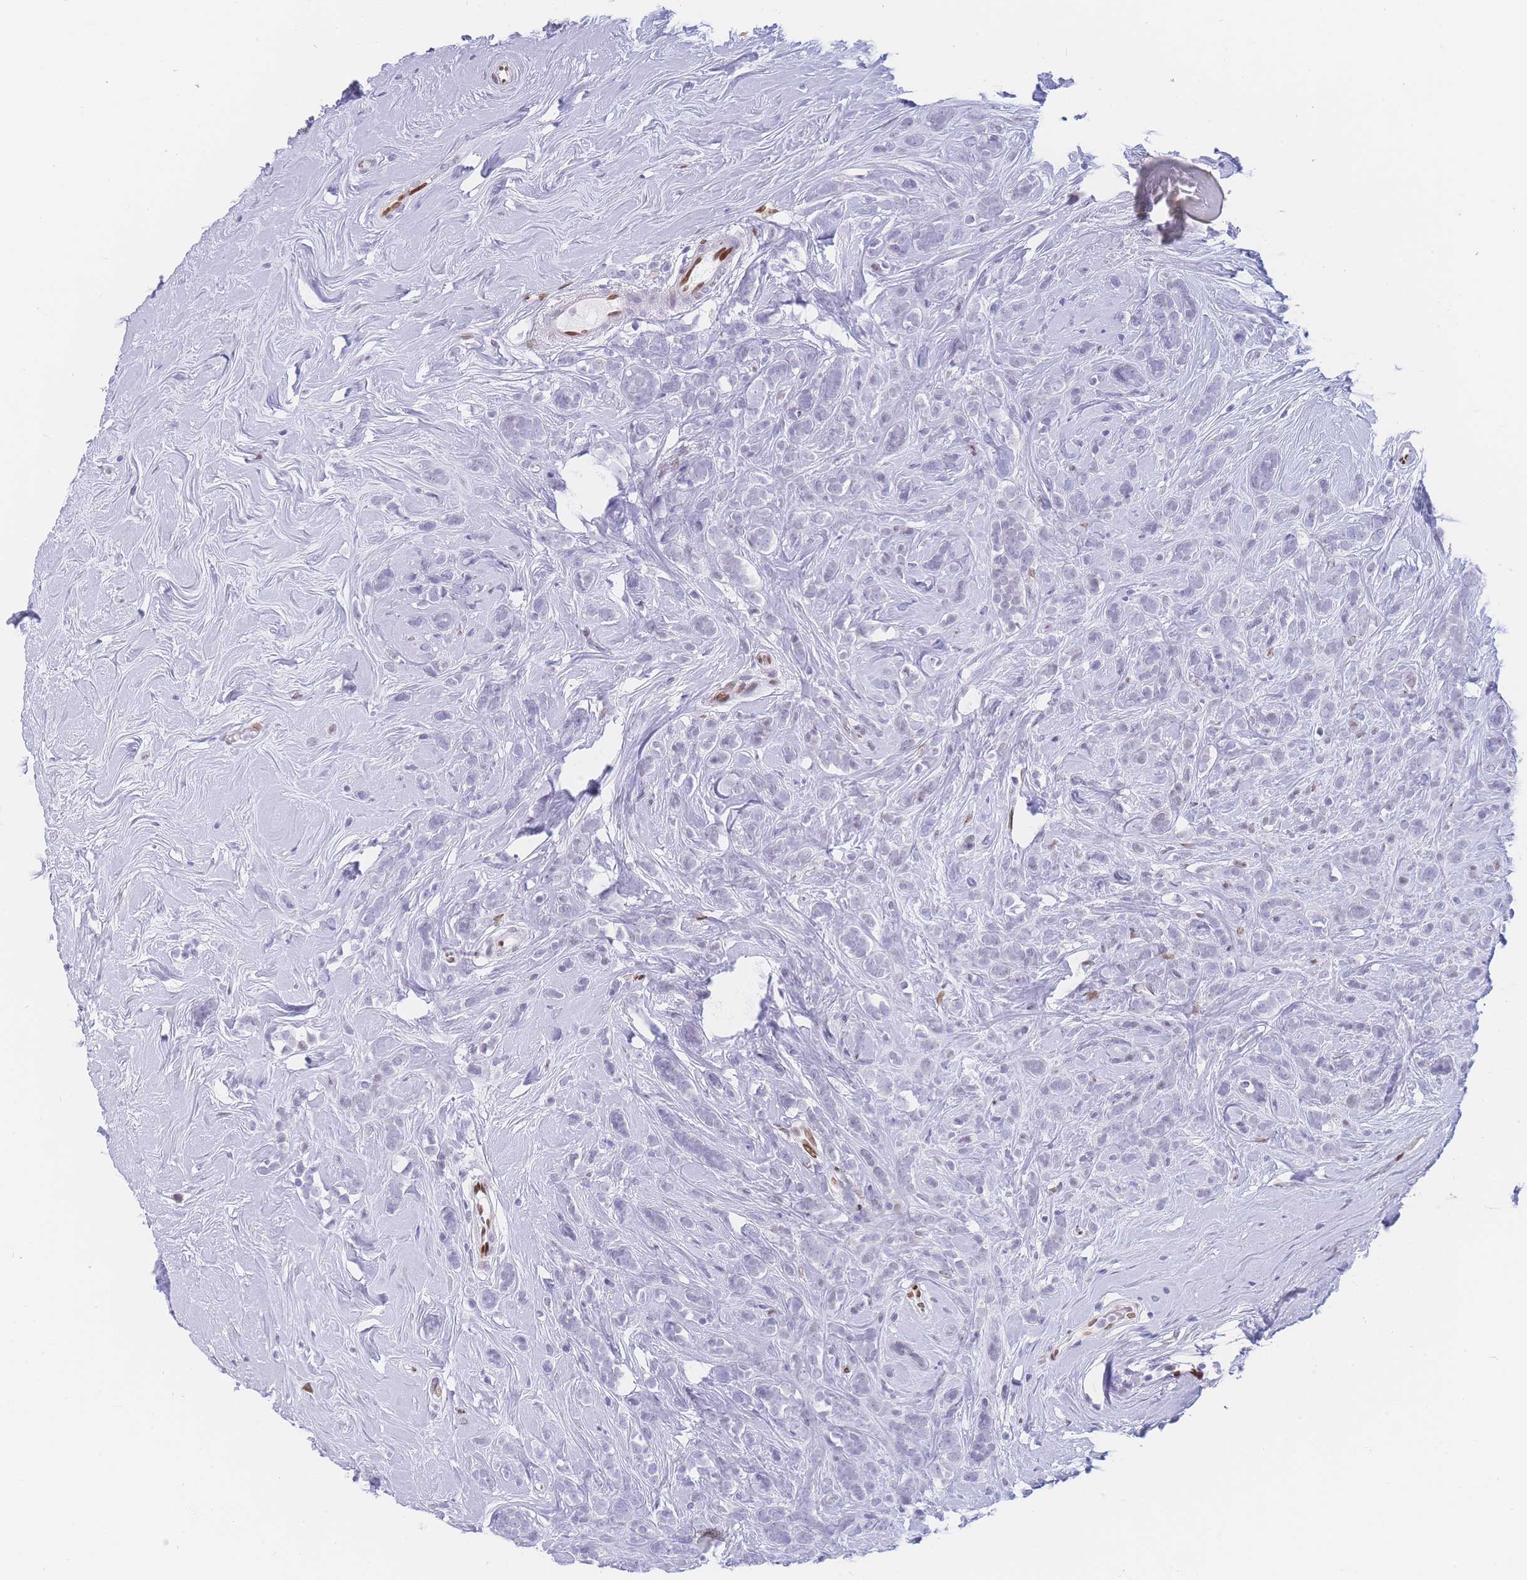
{"staining": {"intensity": "negative", "quantity": "none", "location": "none"}, "tissue": "breast cancer", "cell_type": "Tumor cells", "image_type": "cancer", "snomed": [{"axis": "morphology", "description": "Lobular carcinoma"}, {"axis": "topography", "description": "Breast"}], "caption": "There is no significant expression in tumor cells of lobular carcinoma (breast).", "gene": "PSMB5", "patient": {"sex": "female", "age": 58}}